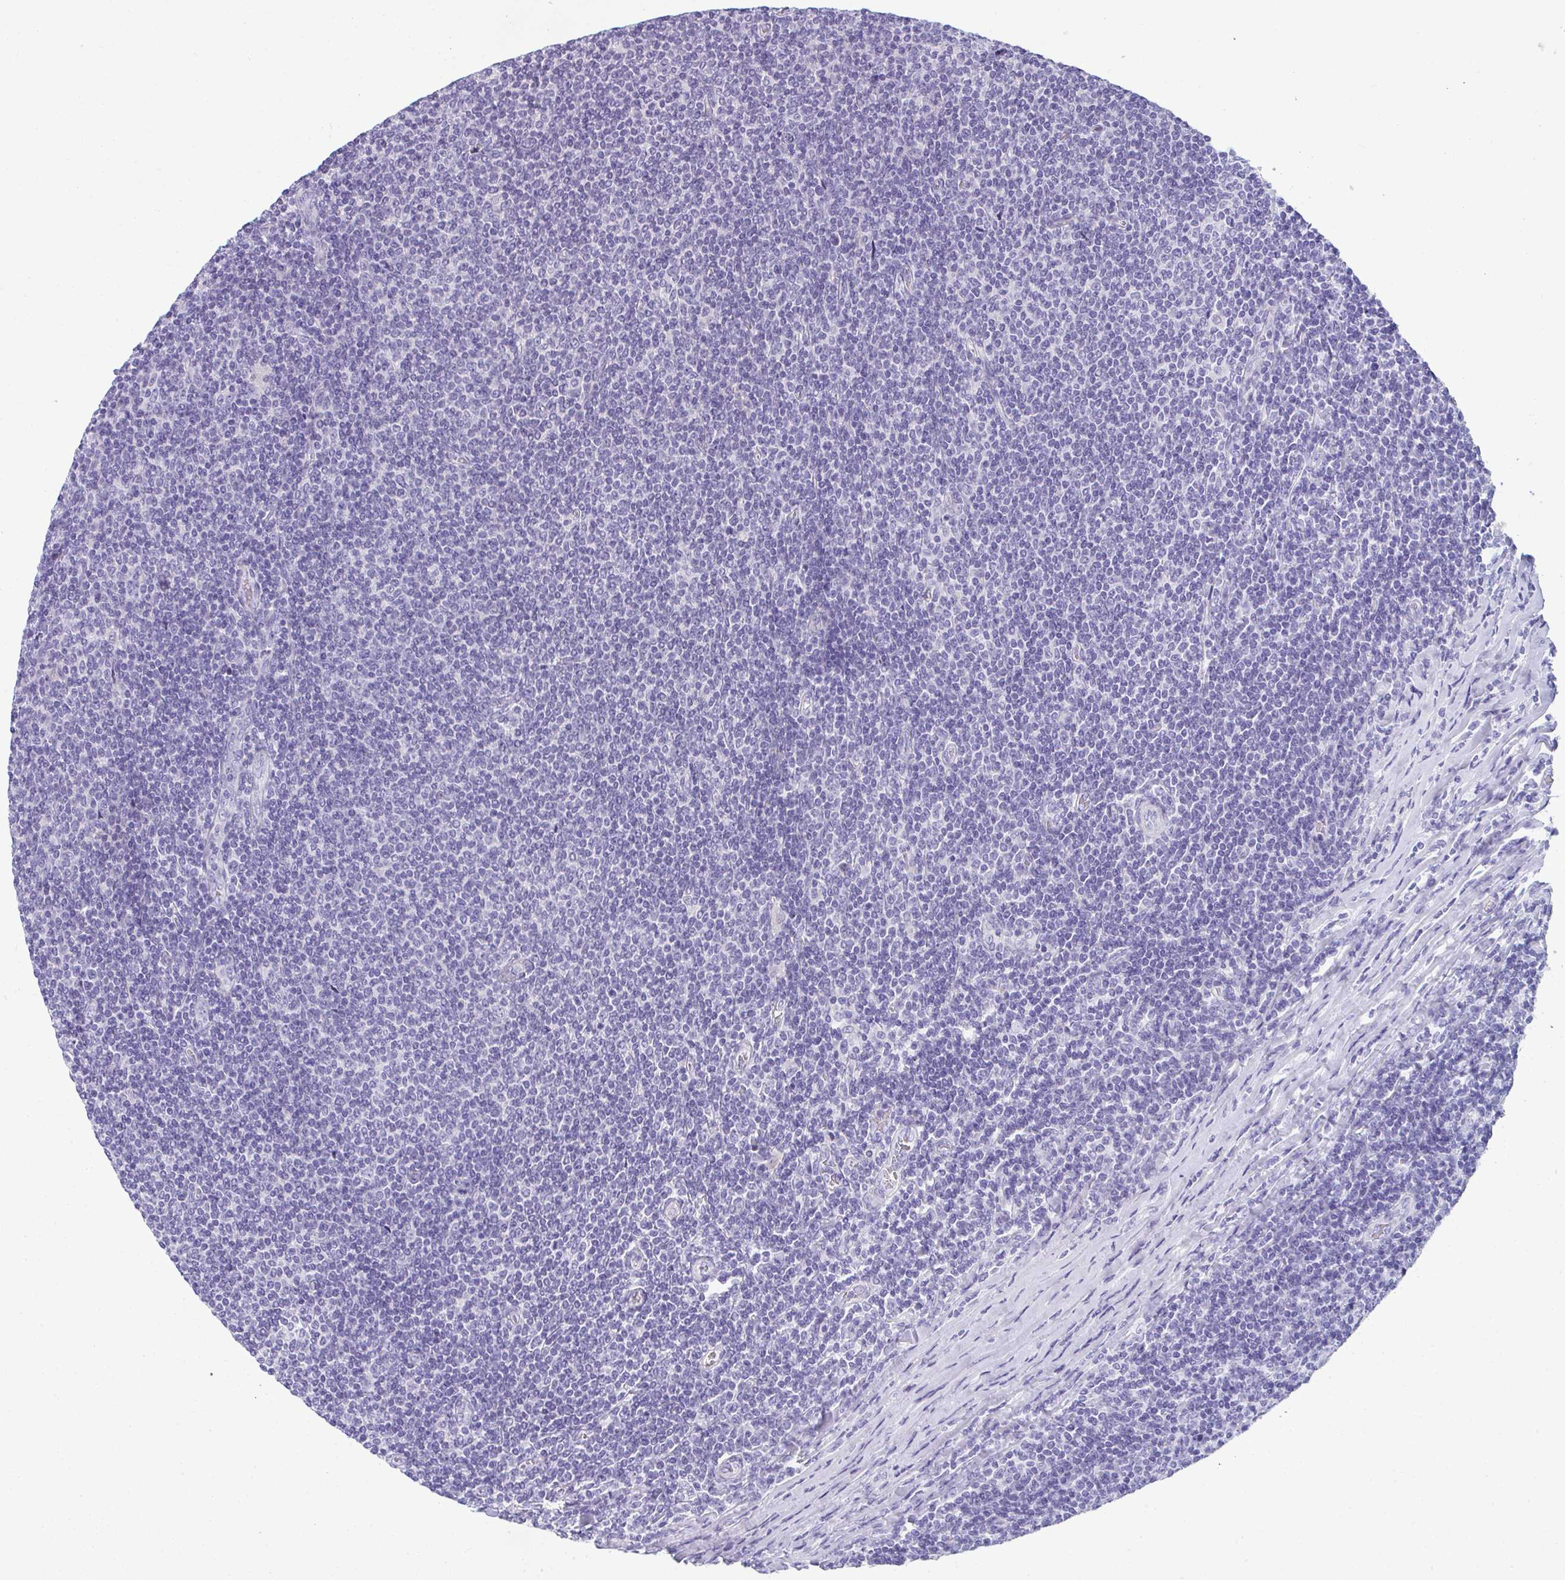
{"staining": {"intensity": "negative", "quantity": "none", "location": "none"}, "tissue": "lymphoma", "cell_type": "Tumor cells", "image_type": "cancer", "snomed": [{"axis": "morphology", "description": "Malignant lymphoma, non-Hodgkin's type, Low grade"}, {"axis": "topography", "description": "Lymph node"}], "caption": "This is an immunohistochemistry (IHC) histopathology image of human malignant lymphoma, non-Hodgkin's type (low-grade). There is no expression in tumor cells.", "gene": "TTC30B", "patient": {"sex": "male", "age": 52}}